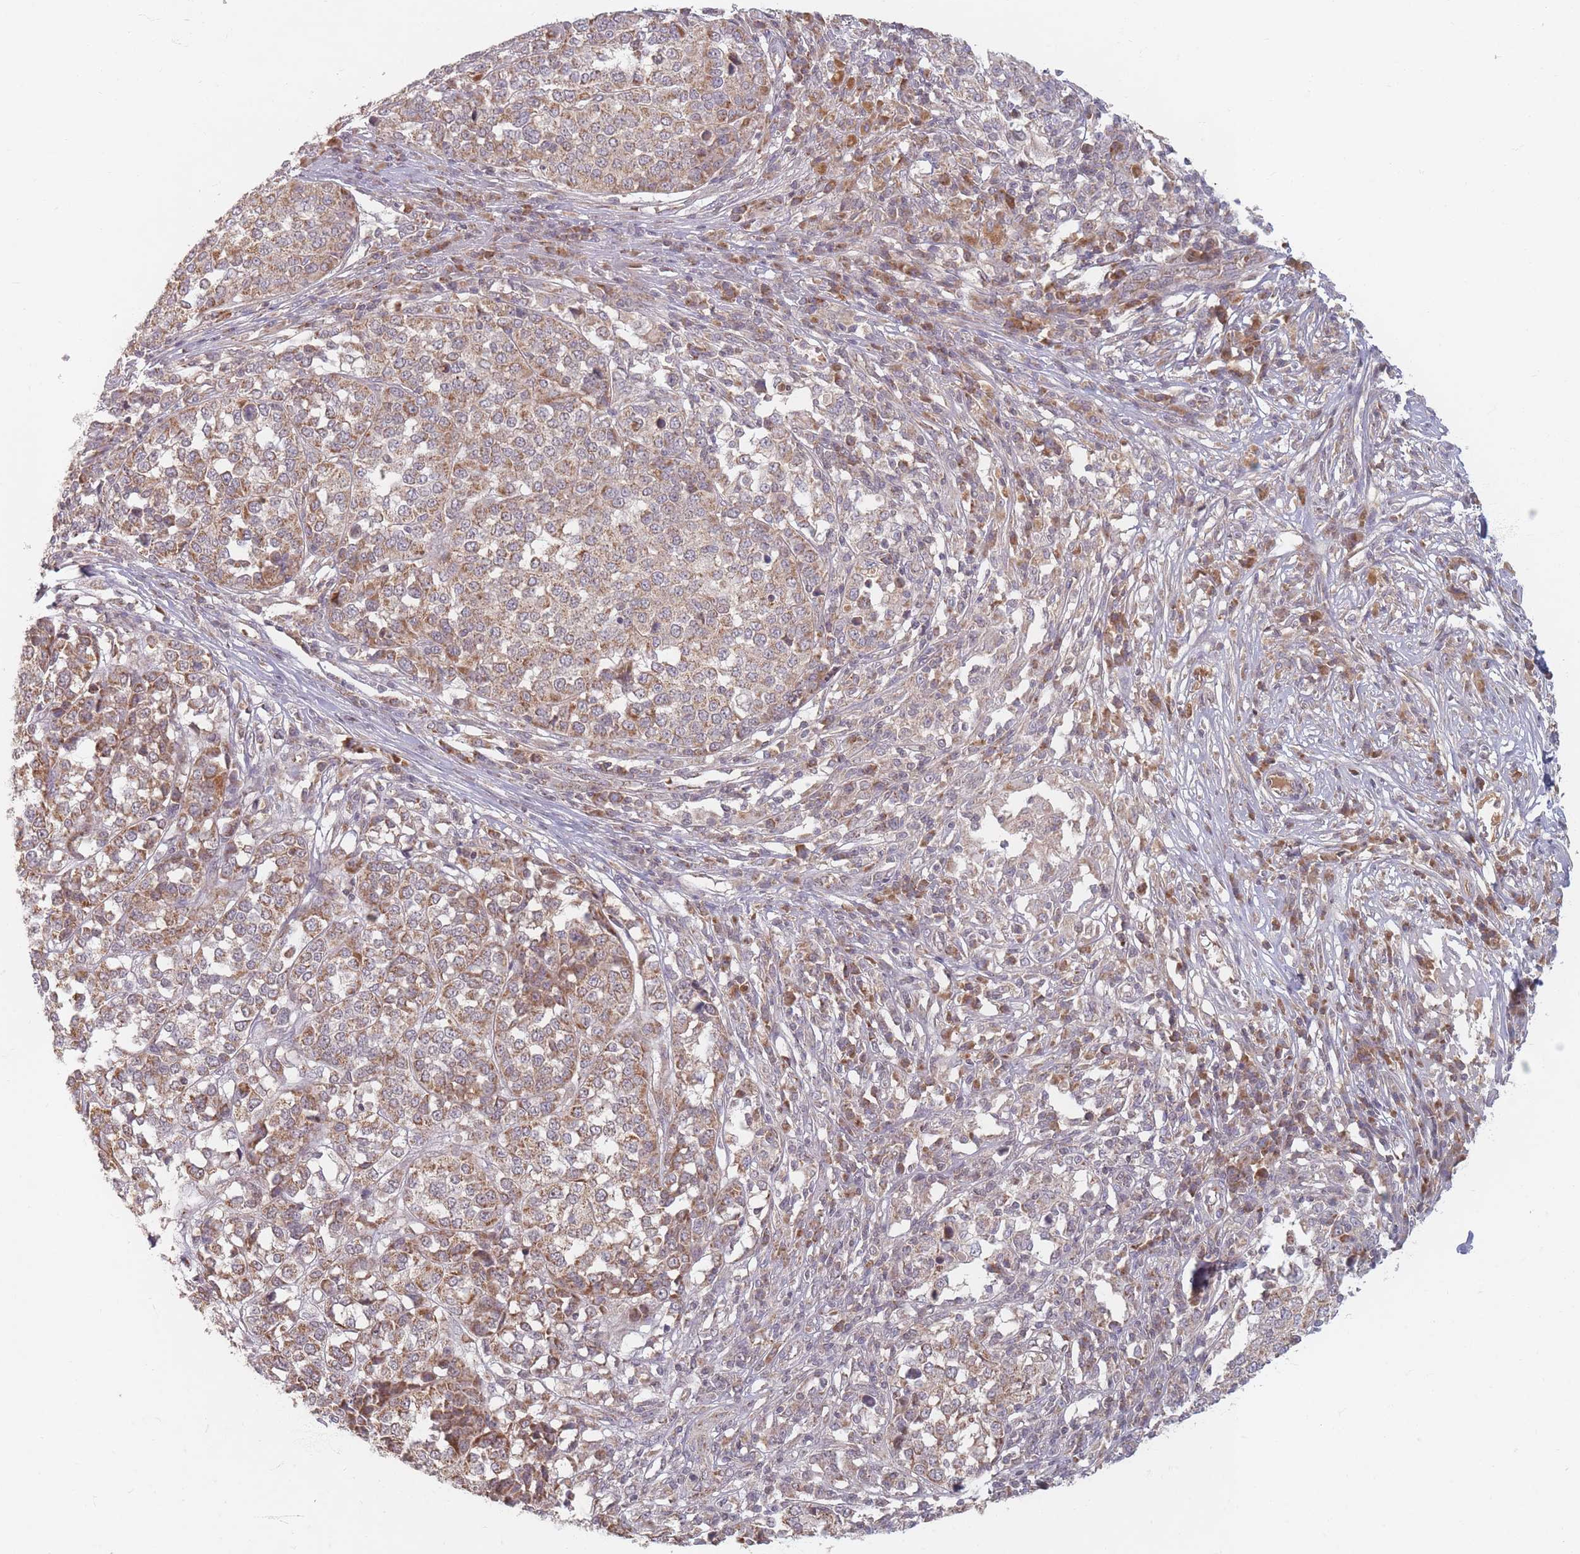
{"staining": {"intensity": "weak", "quantity": ">75%", "location": "cytoplasmic/membranous"}, "tissue": "melanoma", "cell_type": "Tumor cells", "image_type": "cancer", "snomed": [{"axis": "morphology", "description": "Malignant melanoma, Metastatic site"}, {"axis": "topography", "description": "Lymph node"}], "caption": "Immunohistochemical staining of human malignant melanoma (metastatic site) shows low levels of weak cytoplasmic/membranous expression in about >75% of tumor cells.", "gene": "OR2M4", "patient": {"sex": "male", "age": 44}}